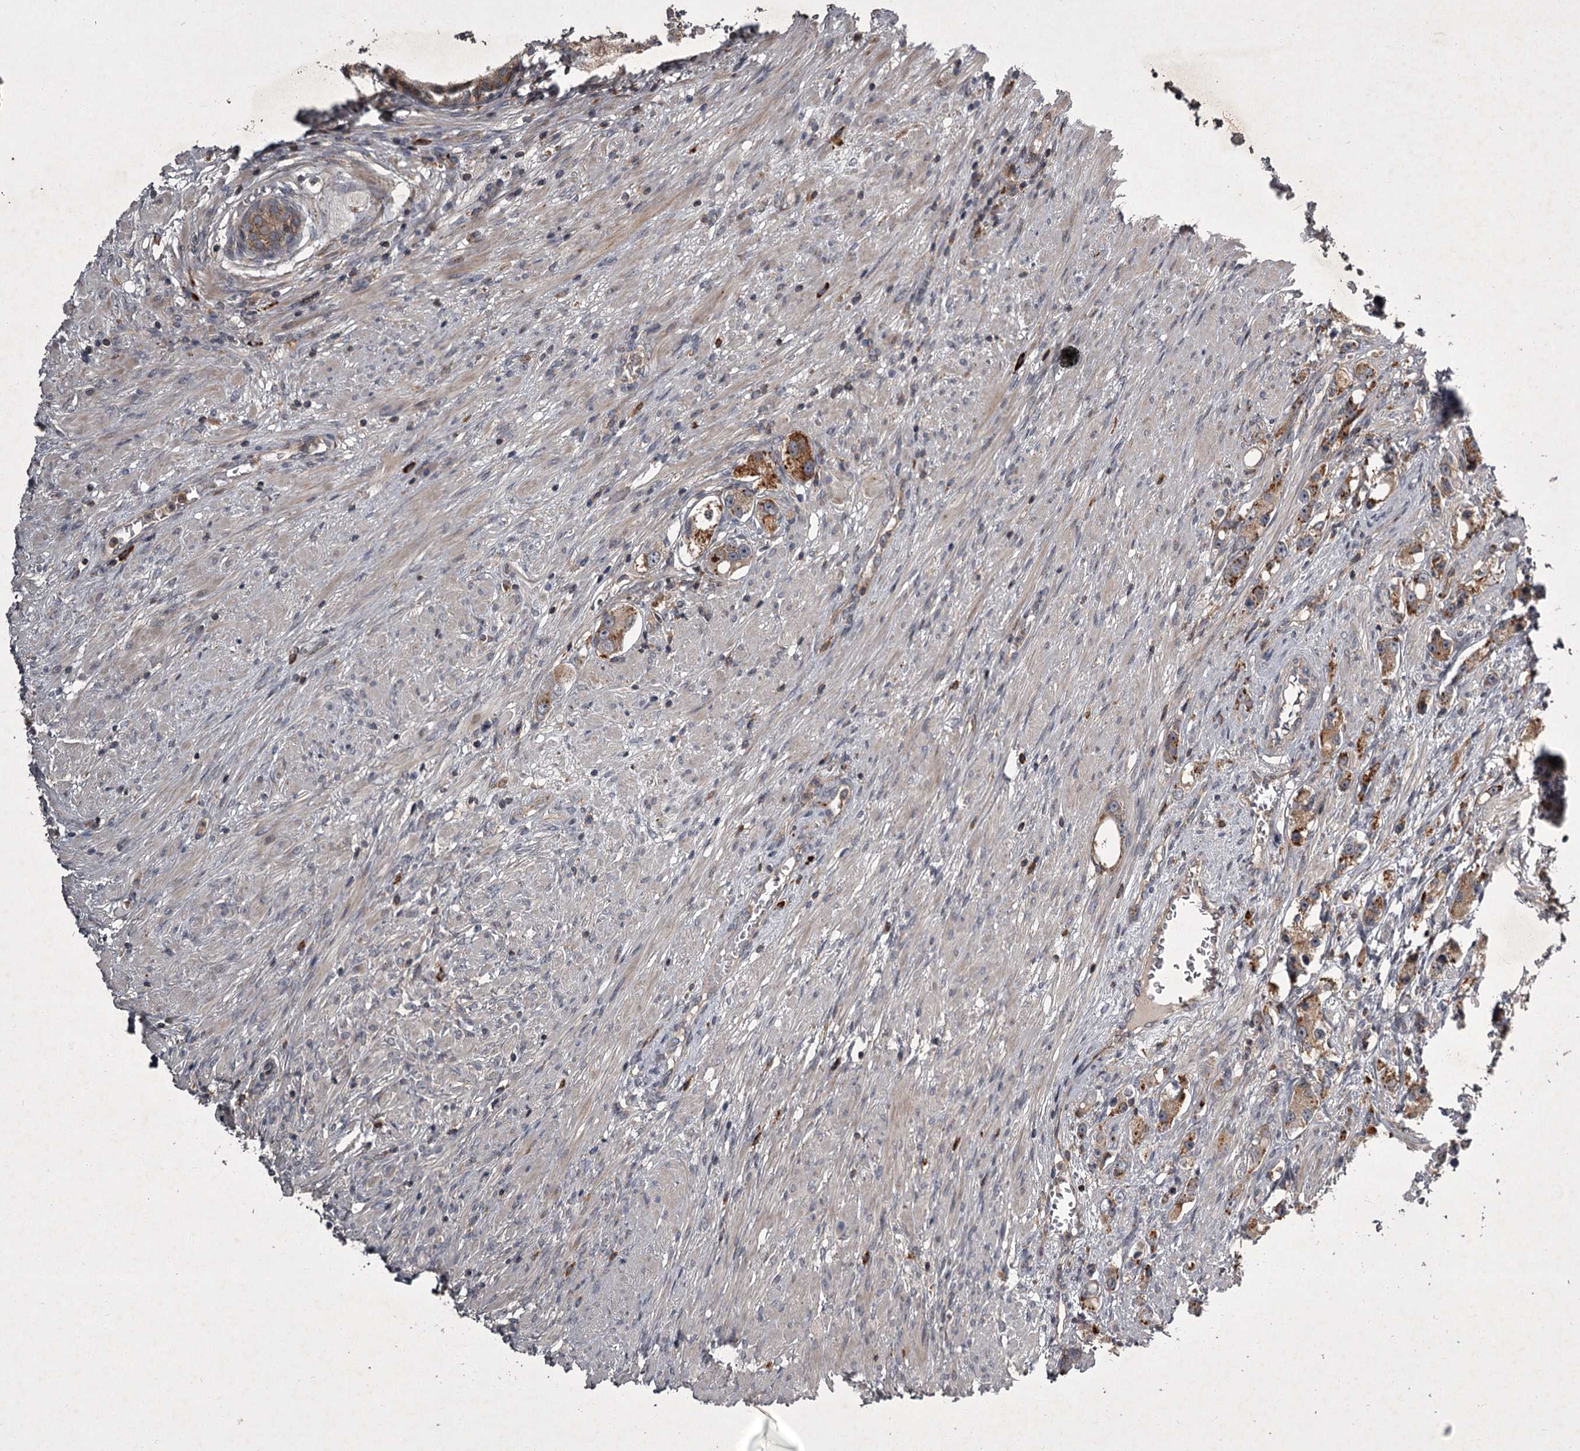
{"staining": {"intensity": "moderate", "quantity": ">75%", "location": "cytoplasmic/membranous"}, "tissue": "prostate cancer", "cell_type": "Tumor cells", "image_type": "cancer", "snomed": [{"axis": "morphology", "description": "Adenocarcinoma, High grade"}, {"axis": "topography", "description": "Prostate"}], "caption": "Protein expression analysis of human prostate high-grade adenocarcinoma reveals moderate cytoplasmic/membranous expression in approximately >75% of tumor cells.", "gene": "UNC93B1", "patient": {"sex": "male", "age": 63}}